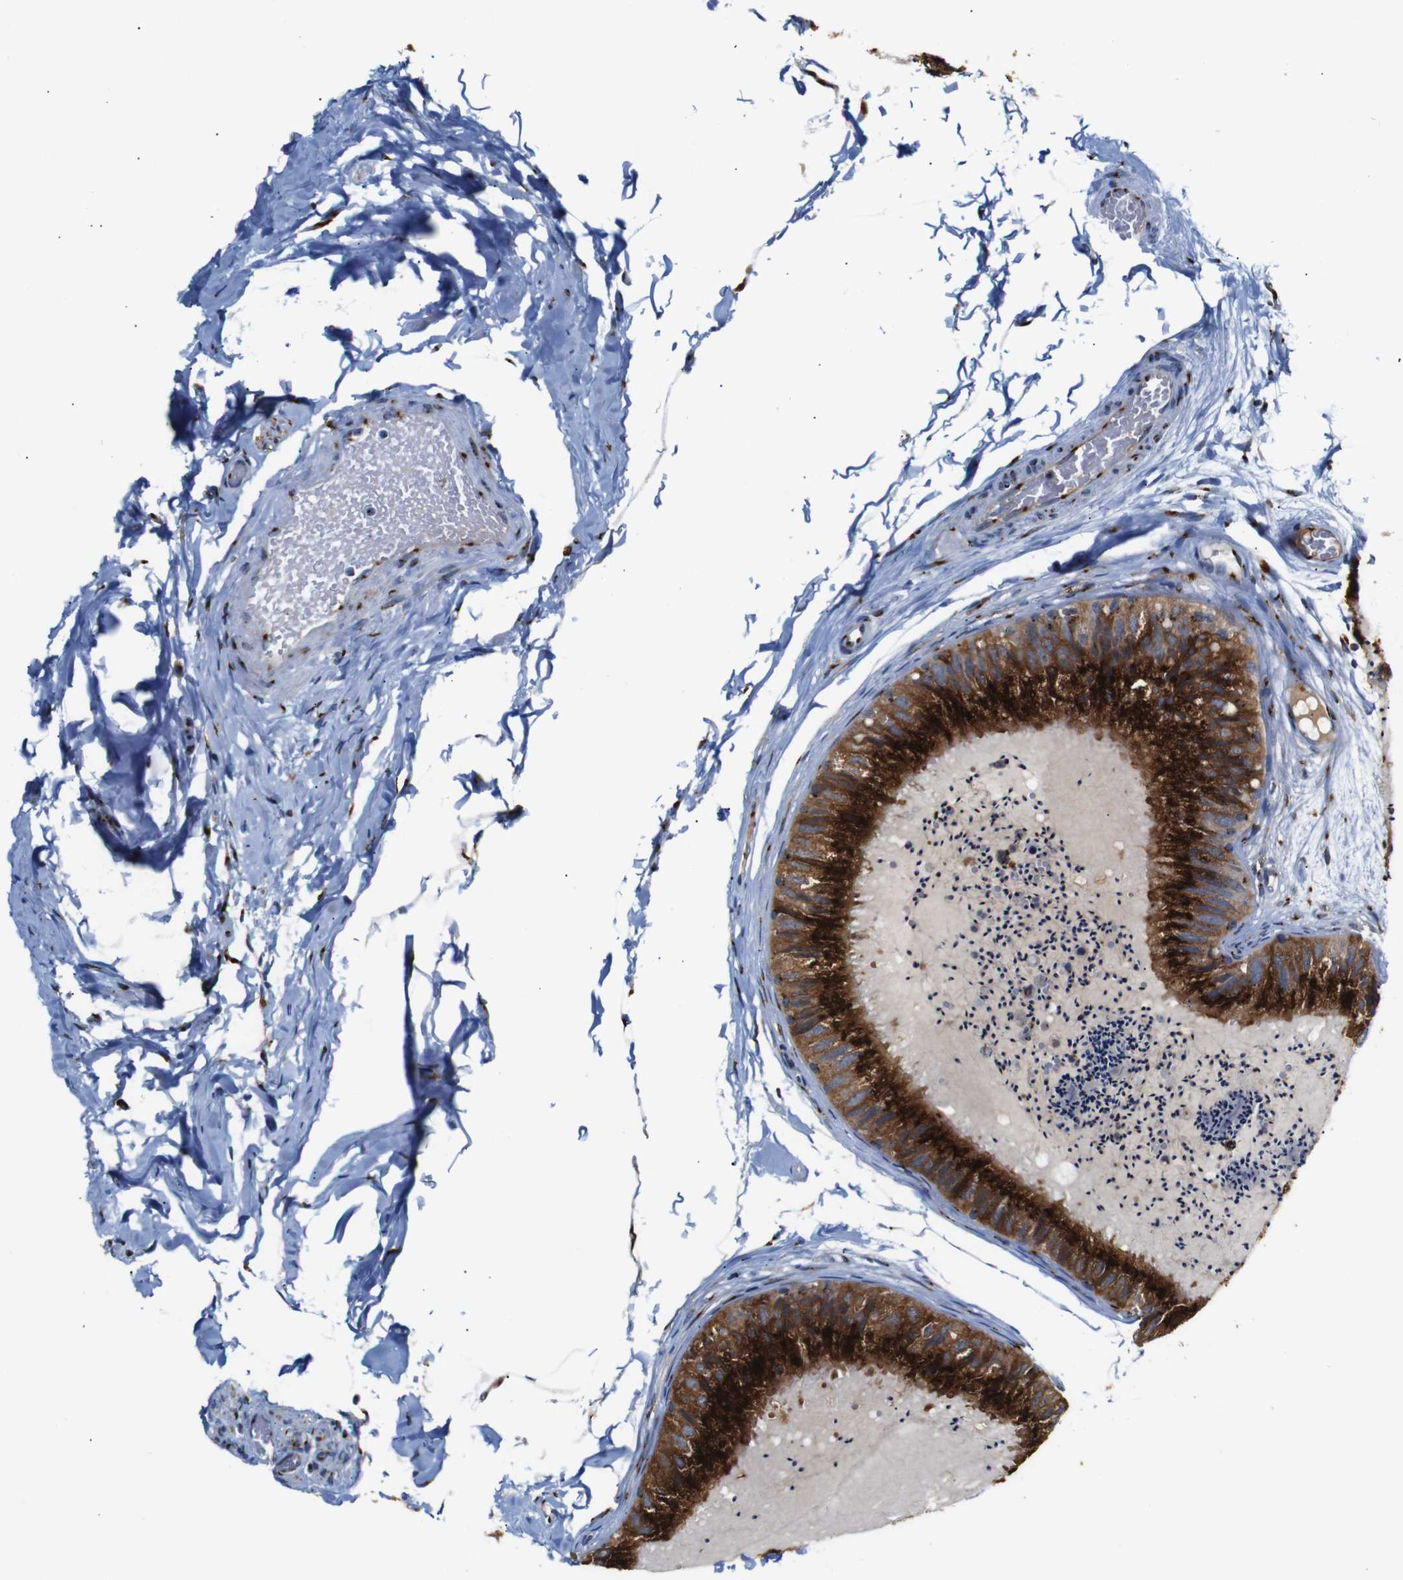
{"staining": {"intensity": "strong", "quantity": ">75%", "location": "cytoplasmic/membranous"}, "tissue": "epididymis", "cell_type": "Glandular cells", "image_type": "normal", "snomed": [{"axis": "morphology", "description": "Normal tissue, NOS"}, {"axis": "topography", "description": "Epididymis"}], "caption": "Immunohistochemical staining of unremarkable epididymis demonstrates >75% levels of strong cytoplasmic/membranous protein staining in about >75% of glandular cells.", "gene": "TGOLN2", "patient": {"sex": "male", "age": 31}}